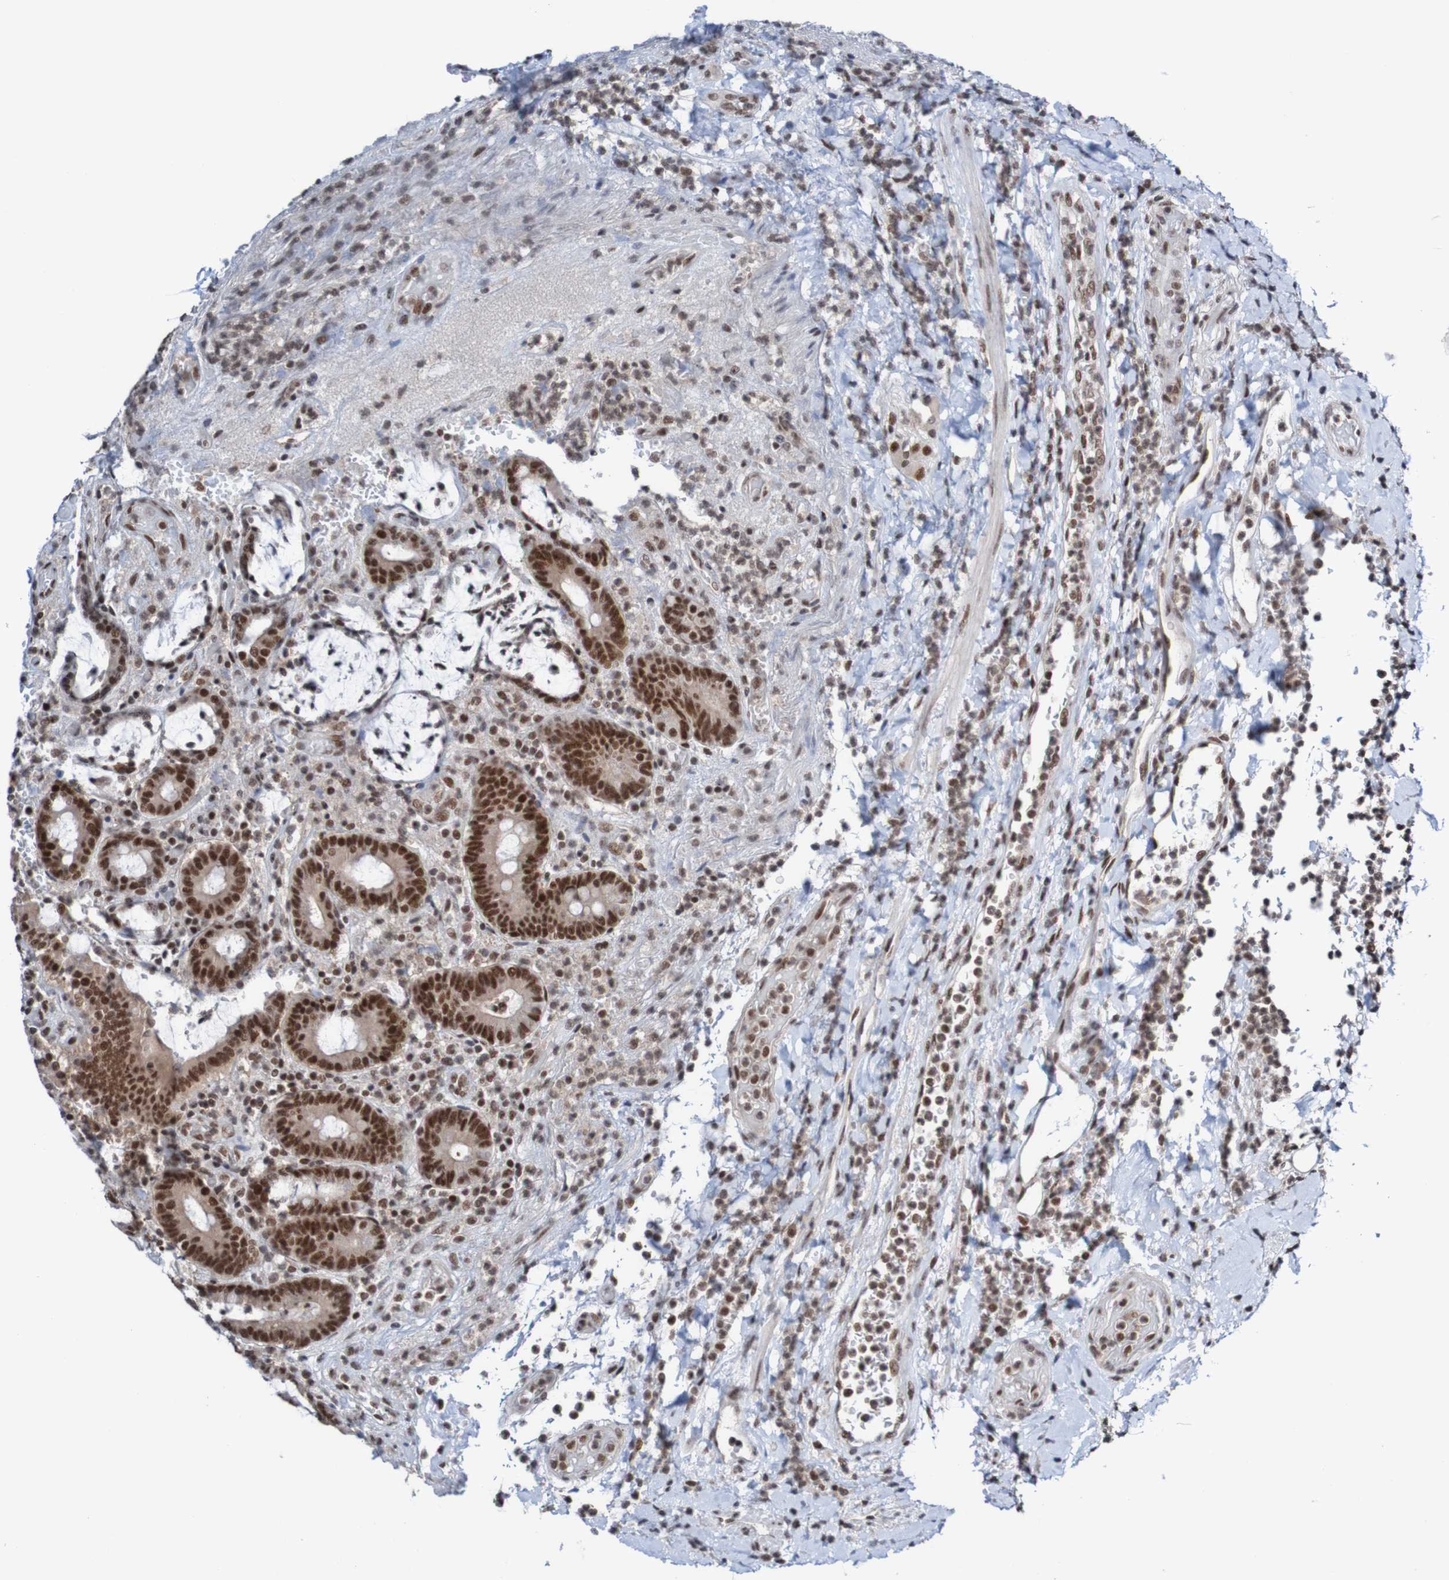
{"staining": {"intensity": "strong", "quantity": ">75%", "location": "nuclear"}, "tissue": "stomach", "cell_type": "Glandular cells", "image_type": "normal", "snomed": [{"axis": "morphology", "description": "Normal tissue, NOS"}, {"axis": "topography", "description": "Stomach, upper"}], "caption": "Immunohistochemistry (DAB) staining of benign human stomach displays strong nuclear protein staining in approximately >75% of glandular cells.", "gene": "CDC5L", "patient": {"sex": "male", "age": 68}}